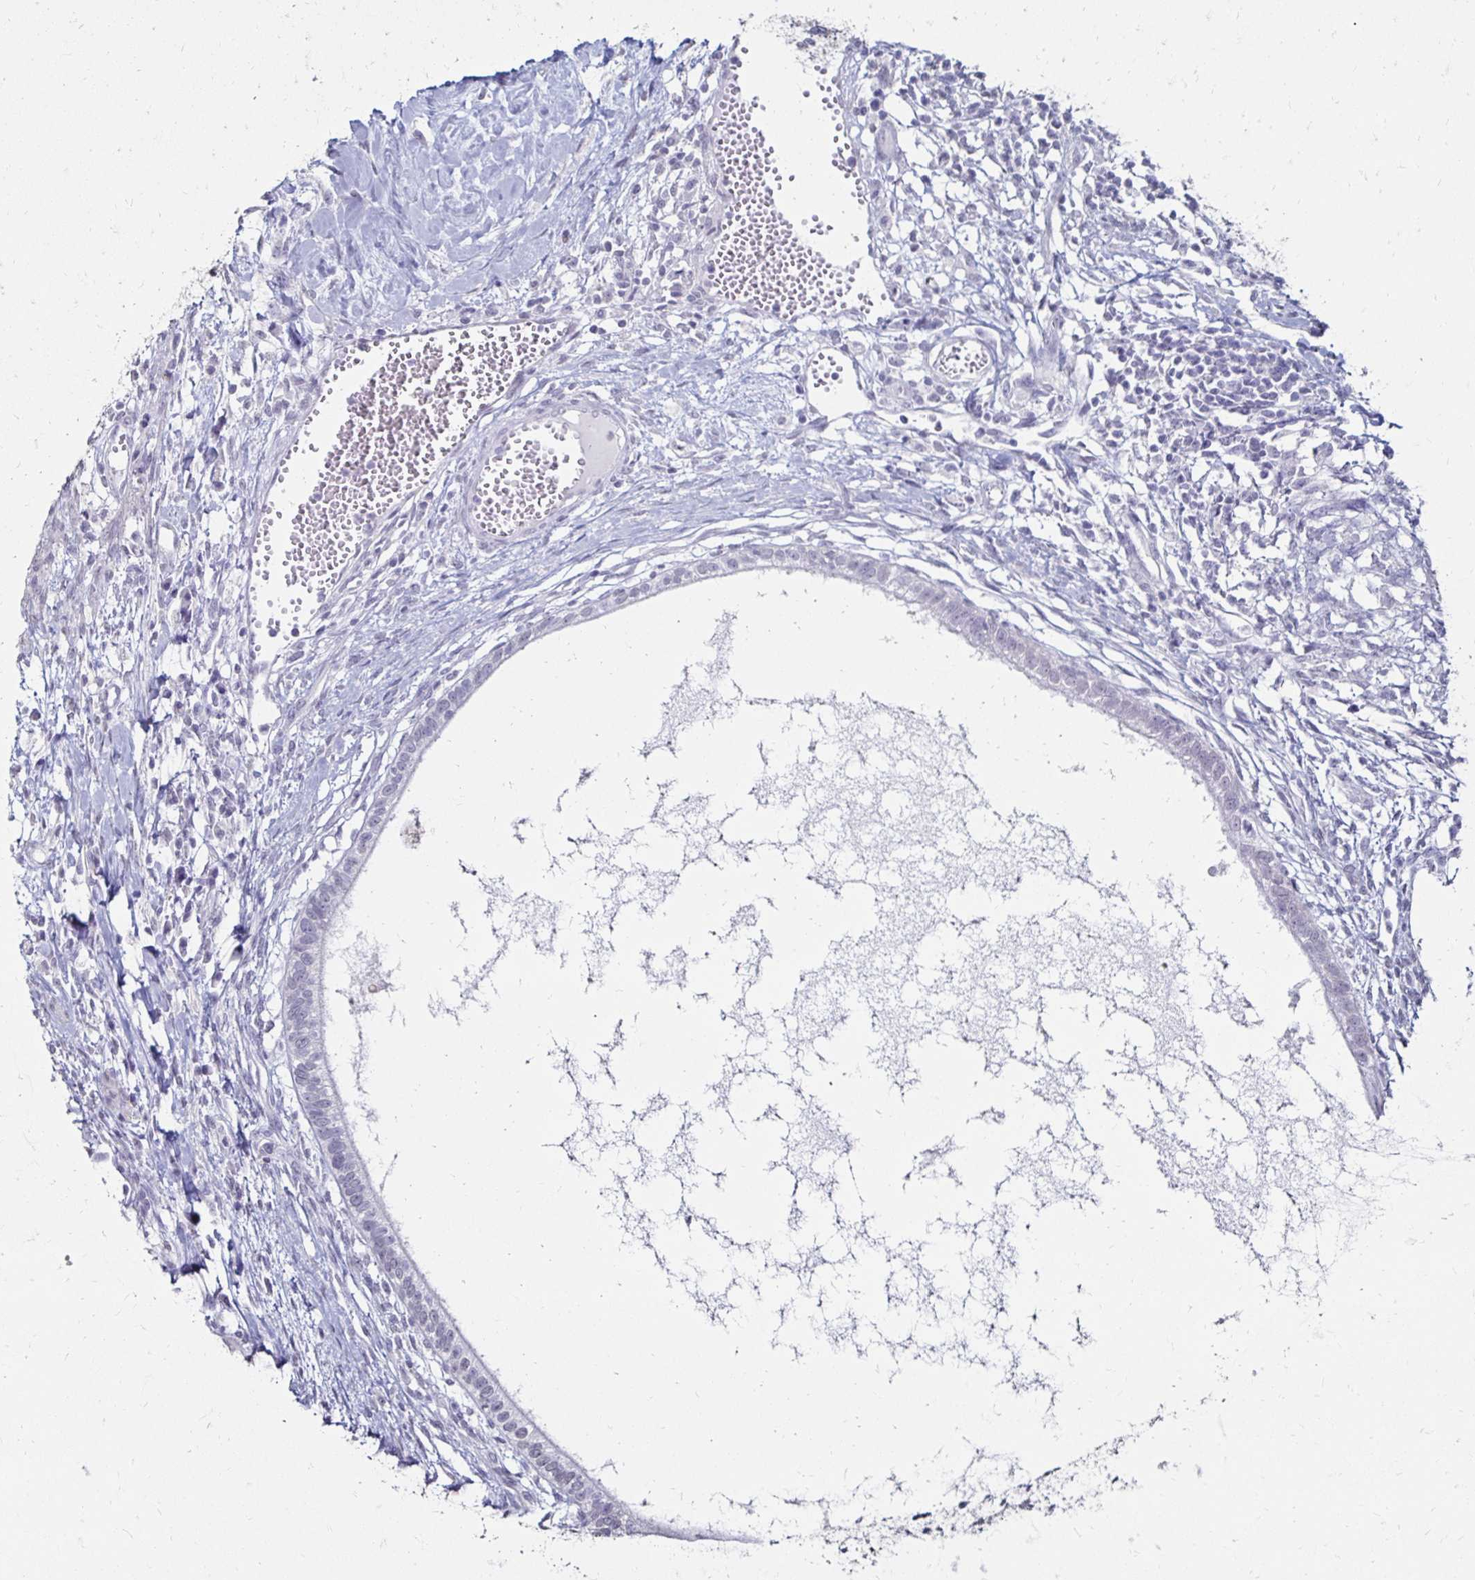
{"staining": {"intensity": "negative", "quantity": "none", "location": "none"}, "tissue": "testis cancer", "cell_type": "Tumor cells", "image_type": "cancer", "snomed": [{"axis": "morphology", "description": "Carcinoma, Embryonal, NOS"}, {"axis": "topography", "description": "Testis"}], "caption": "A micrograph of testis cancer stained for a protein demonstrates no brown staining in tumor cells.", "gene": "TOMM34", "patient": {"sex": "male", "age": 37}}